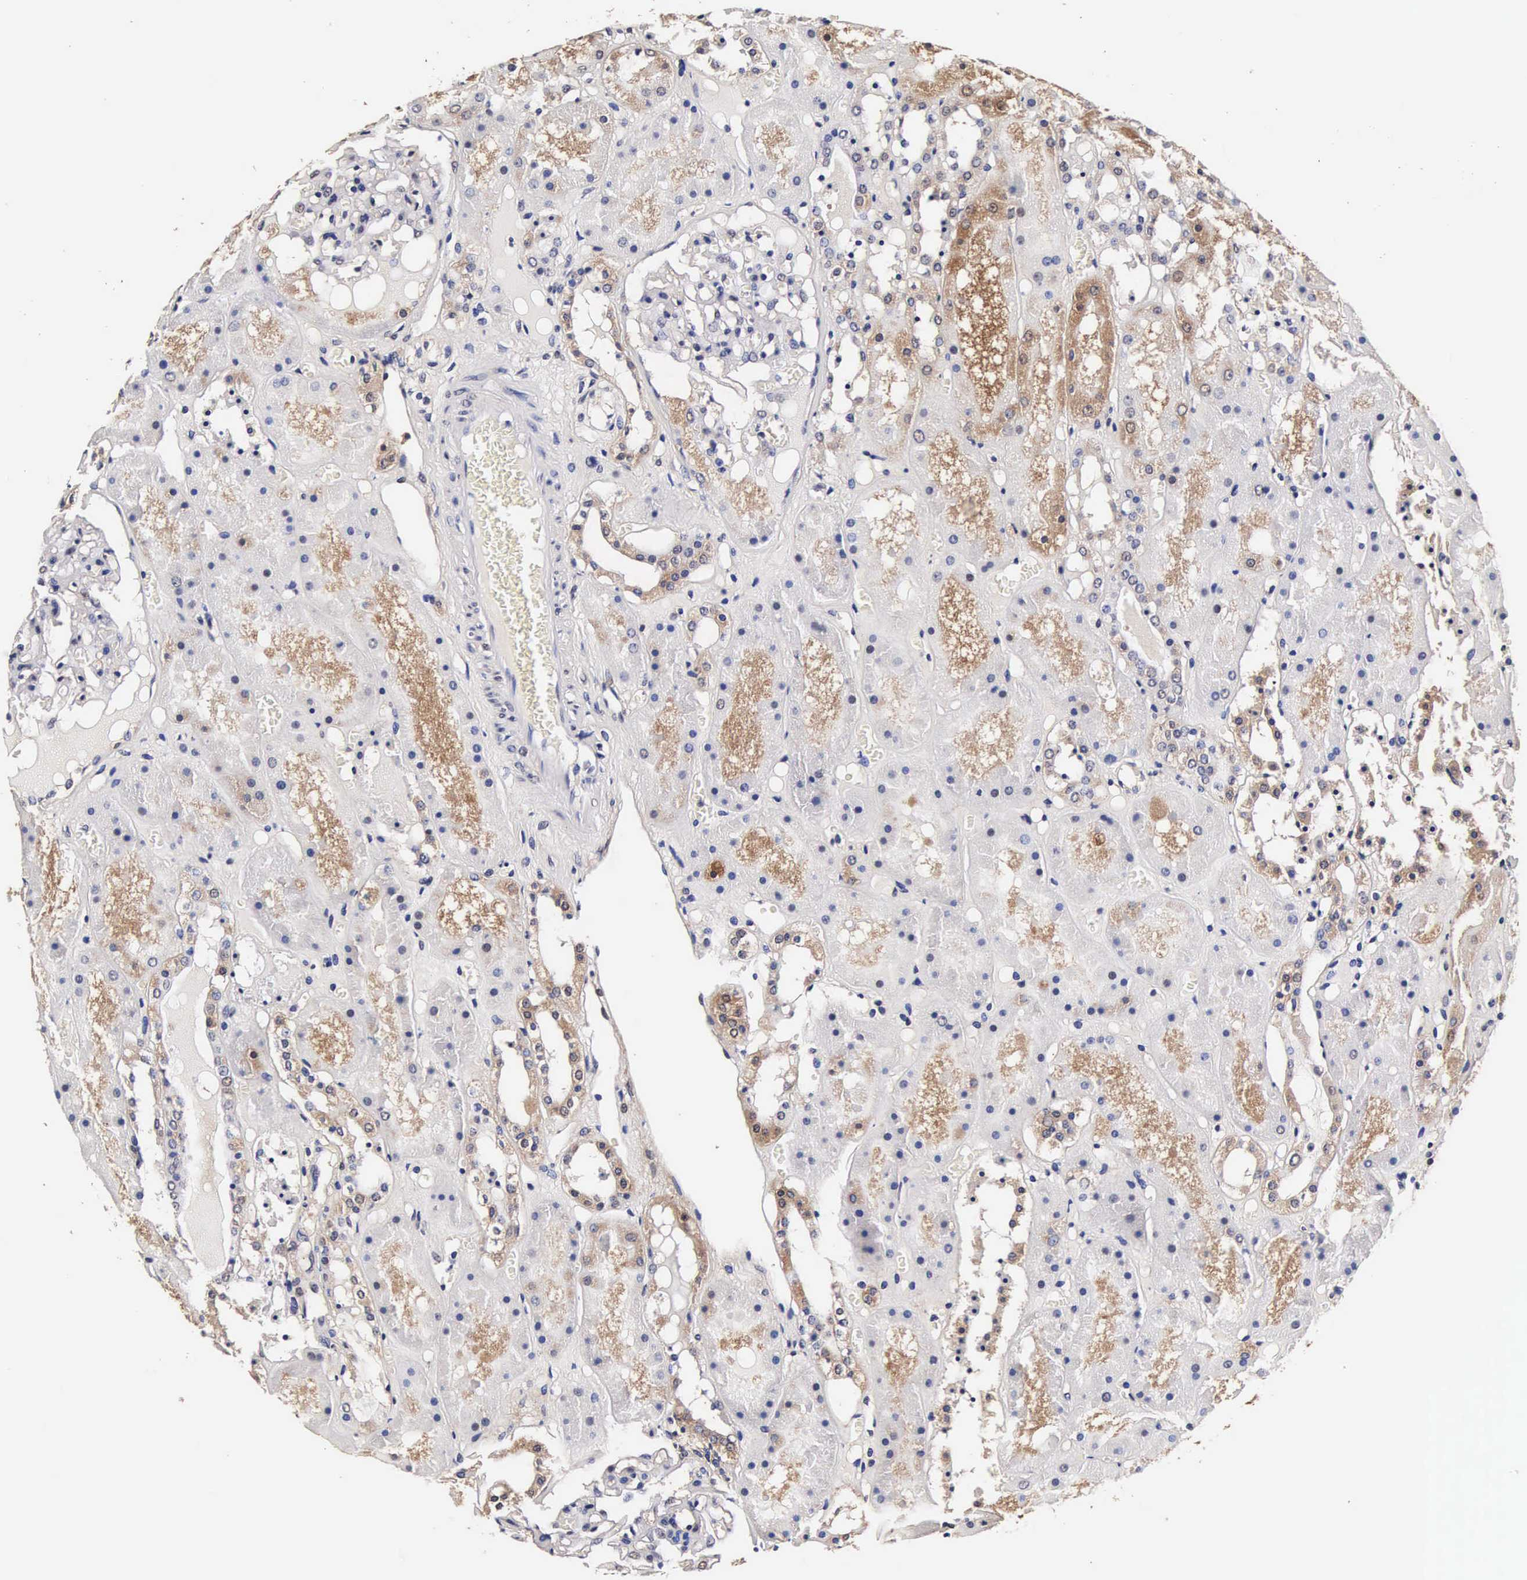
{"staining": {"intensity": "negative", "quantity": "none", "location": "none"}, "tissue": "kidney", "cell_type": "Cells in glomeruli", "image_type": "normal", "snomed": [{"axis": "morphology", "description": "Normal tissue, NOS"}, {"axis": "topography", "description": "Kidney"}], "caption": "IHC micrograph of benign human kidney stained for a protein (brown), which displays no staining in cells in glomeruli. (Brightfield microscopy of DAB immunohistochemistry (IHC) at high magnification).", "gene": "TECPR2", "patient": {"sex": "male", "age": 36}}